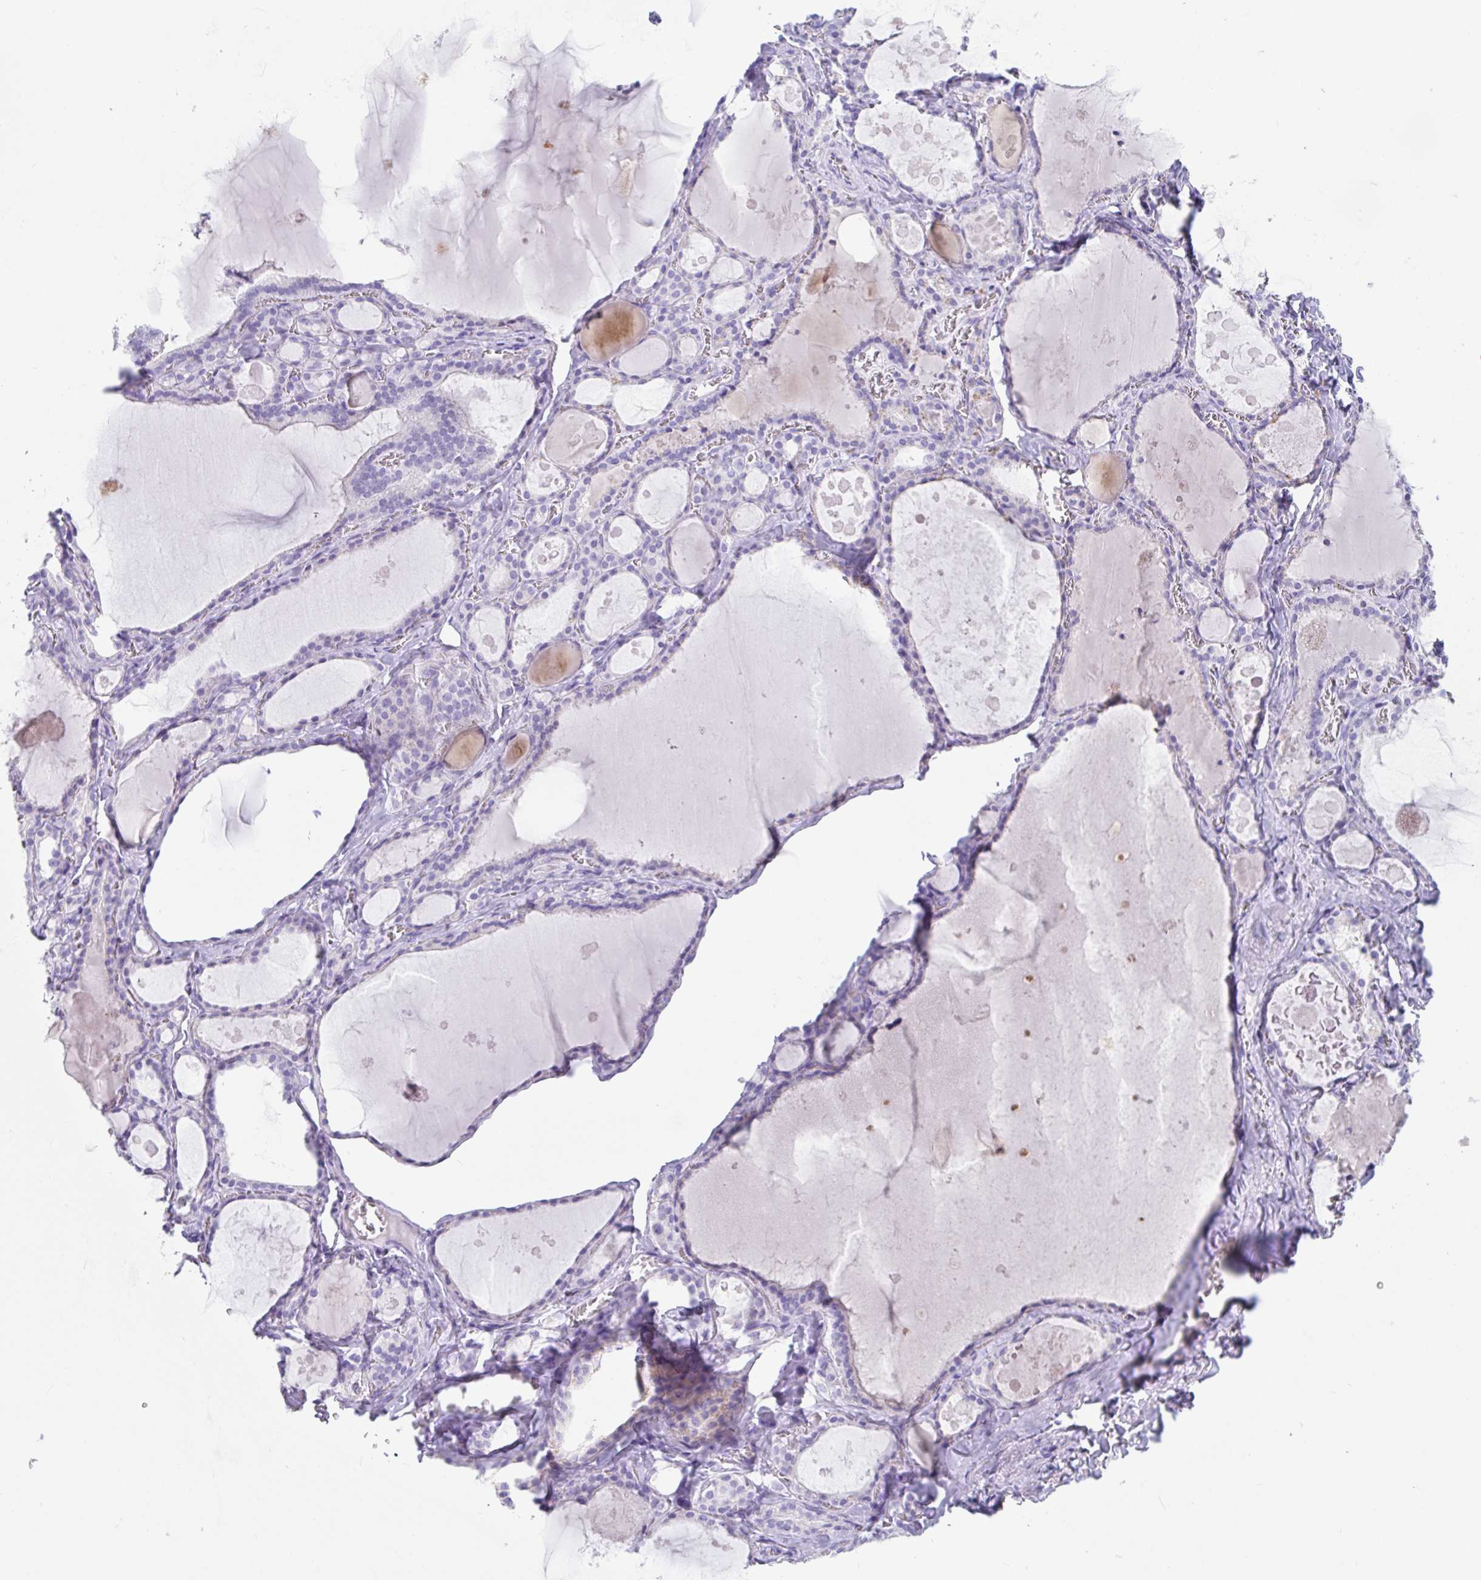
{"staining": {"intensity": "negative", "quantity": "none", "location": "none"}, "tissue": "thyroid gland", "cell_type": "Glandular cells", "image_type": "normal", "snomed": [{"axis": "morphology", "description": "Normal tissue, NOS"}, {"axis": "topography", "description": "Thyroid gland"}], "caption": "Human thyroid gland stained for a protein using IHC reveals no positivity in glandular cells.", "gene": "PLA2G1B", "patient": {"sex": "male", "age": 56}}